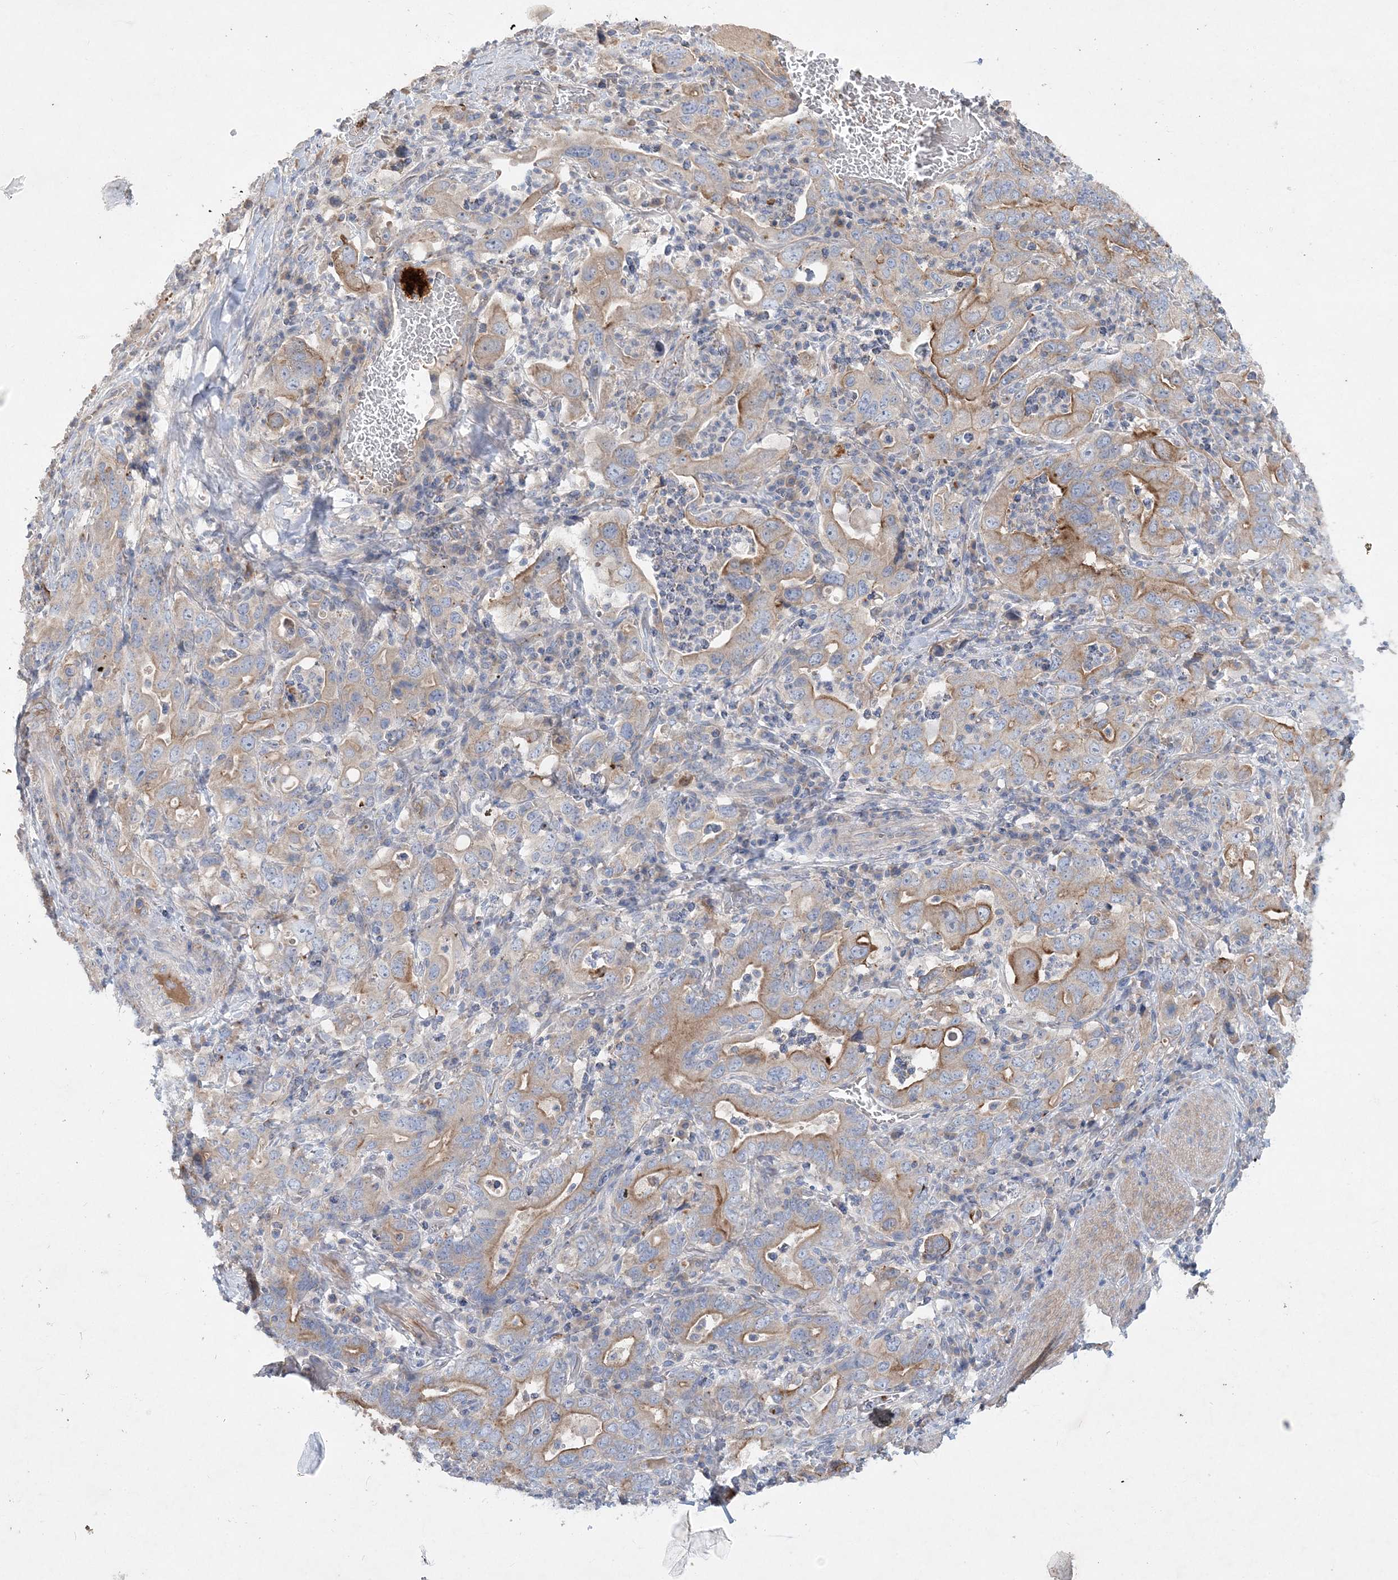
{"staining": {"intensity": "moderate", "quantity": "25%-75%", "location": "cytoplasmic/membranous"}, "tissue": "stomach cancer", "cell_type": "Tumor cells", "image_type": "cancer", "snomed": [{"axis": "morphology", "description": "Adenocarcinoma, NOS"}, {"axis": "topography", "description": "Stomach, upper"}], "caption": "IHC micrograph of neoplastic tissue: stomach cancer (adenocarcinoma) stained using immunohistochemistry (IHC) demonstrates medium levels of moderate protein expression localized specifically in the cytoplasmic/membranous of tumor cells, appearing as a cytoplasmic/membranous brown color.", "gene": "ADCK2", "patient": {"sex": "male", "age": 62}}